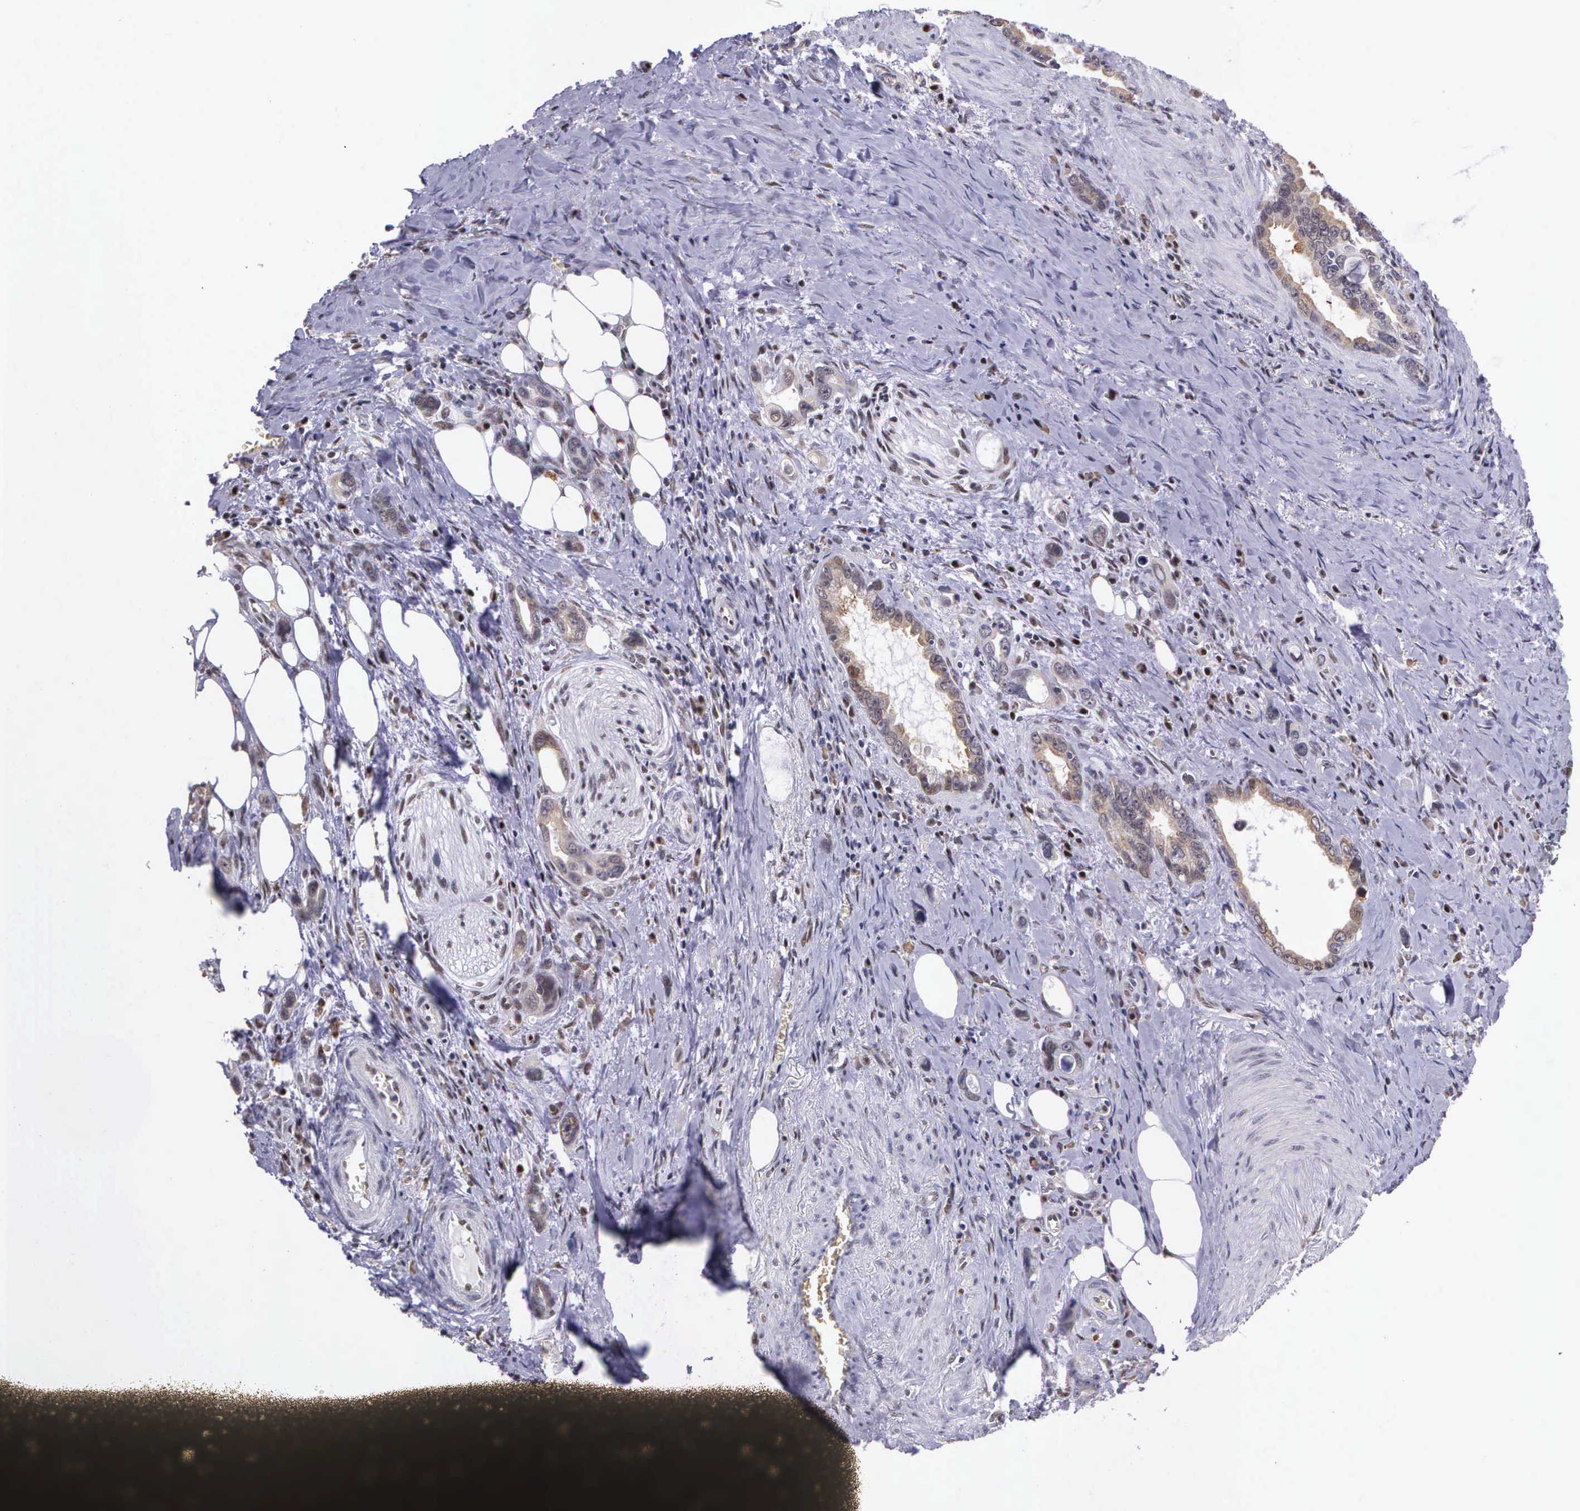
{"staining": {"intensity": "weak", "quantity": "25%-75%", "location": "cytoplasmic/membranous"}, "tissue": "stomach cancer", "cell_type": "Tumor cells", "image_type": "cancer", "snomed": [{"axis": "morphology", "description": "Adenocarcinoma, NOS"}, {"axis": "topography", "description": "Stomach"}], "caption": "Stomach adenocarcinoma tissue displays weak cytoplasmic/membranous expression in about 25%-75% of tumor cells, visualized by immunohistochemistry. (Stains: DAB in brown, nuclei in blue, Microscopy: brightfield microscopy at high magnification).", "gene": "SLC25A21", "patient": {"sex": "male", "age": 78}}